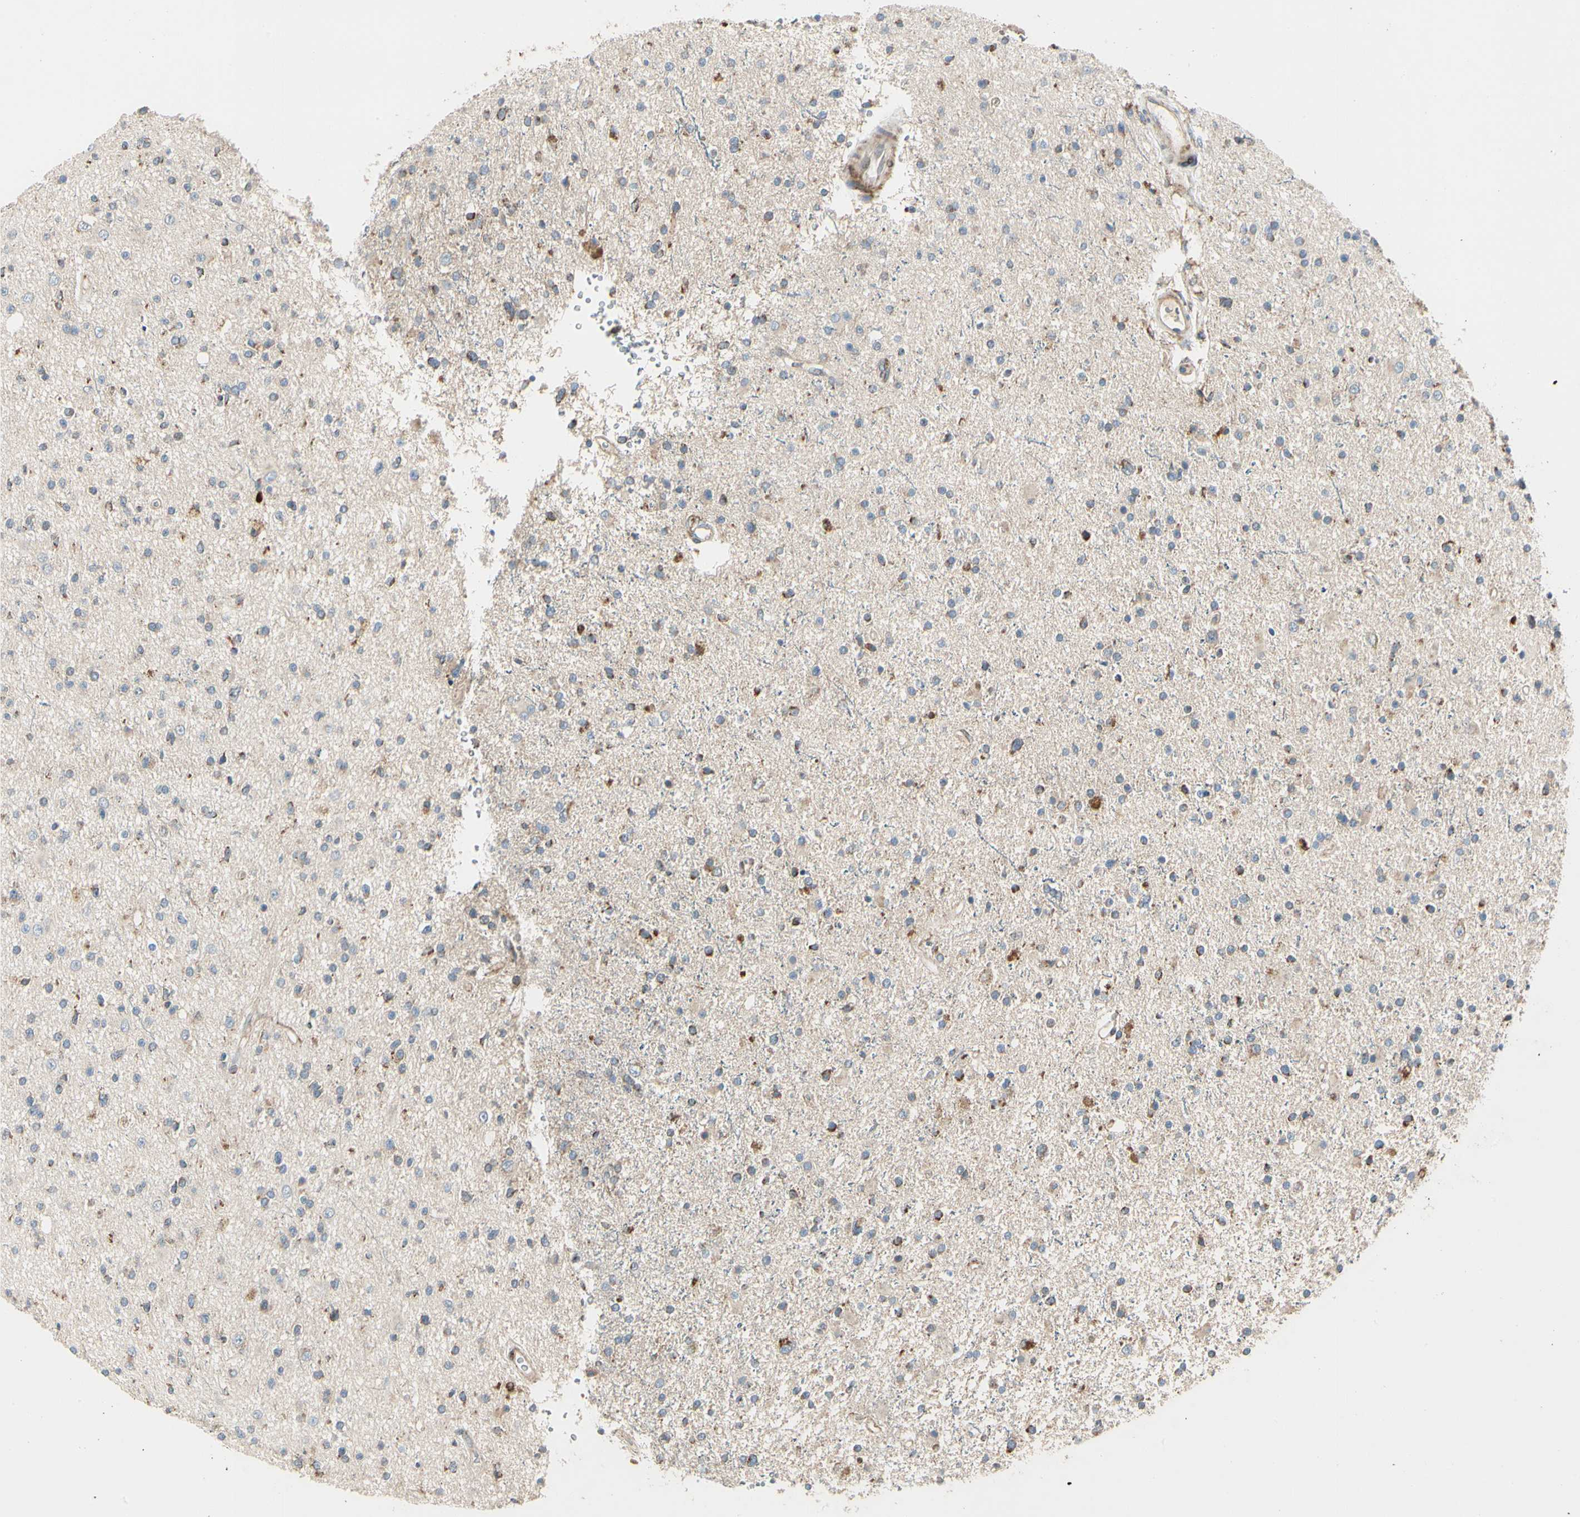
{"staining": {"intensity": "weak", "quantity": ">75%", "location": "cytoplasmic/membranous"}, "tissue": "glioma", "cell_type": "Tumor cells", "image_type": "cancer", "snomed": [{"axis": "morphology", "description": "Glioma, malignant, High grade"}, {"axis": "topography", "description": "Brain"}], "caption": "Brown immunohistochemical staining in malignant glioma (high-grade) displays weak cytoplasmic/membranous expression in about >75% of tumor cells.", "gene": "MRPL9", "patient": {"sex": "male", "age": 33}}